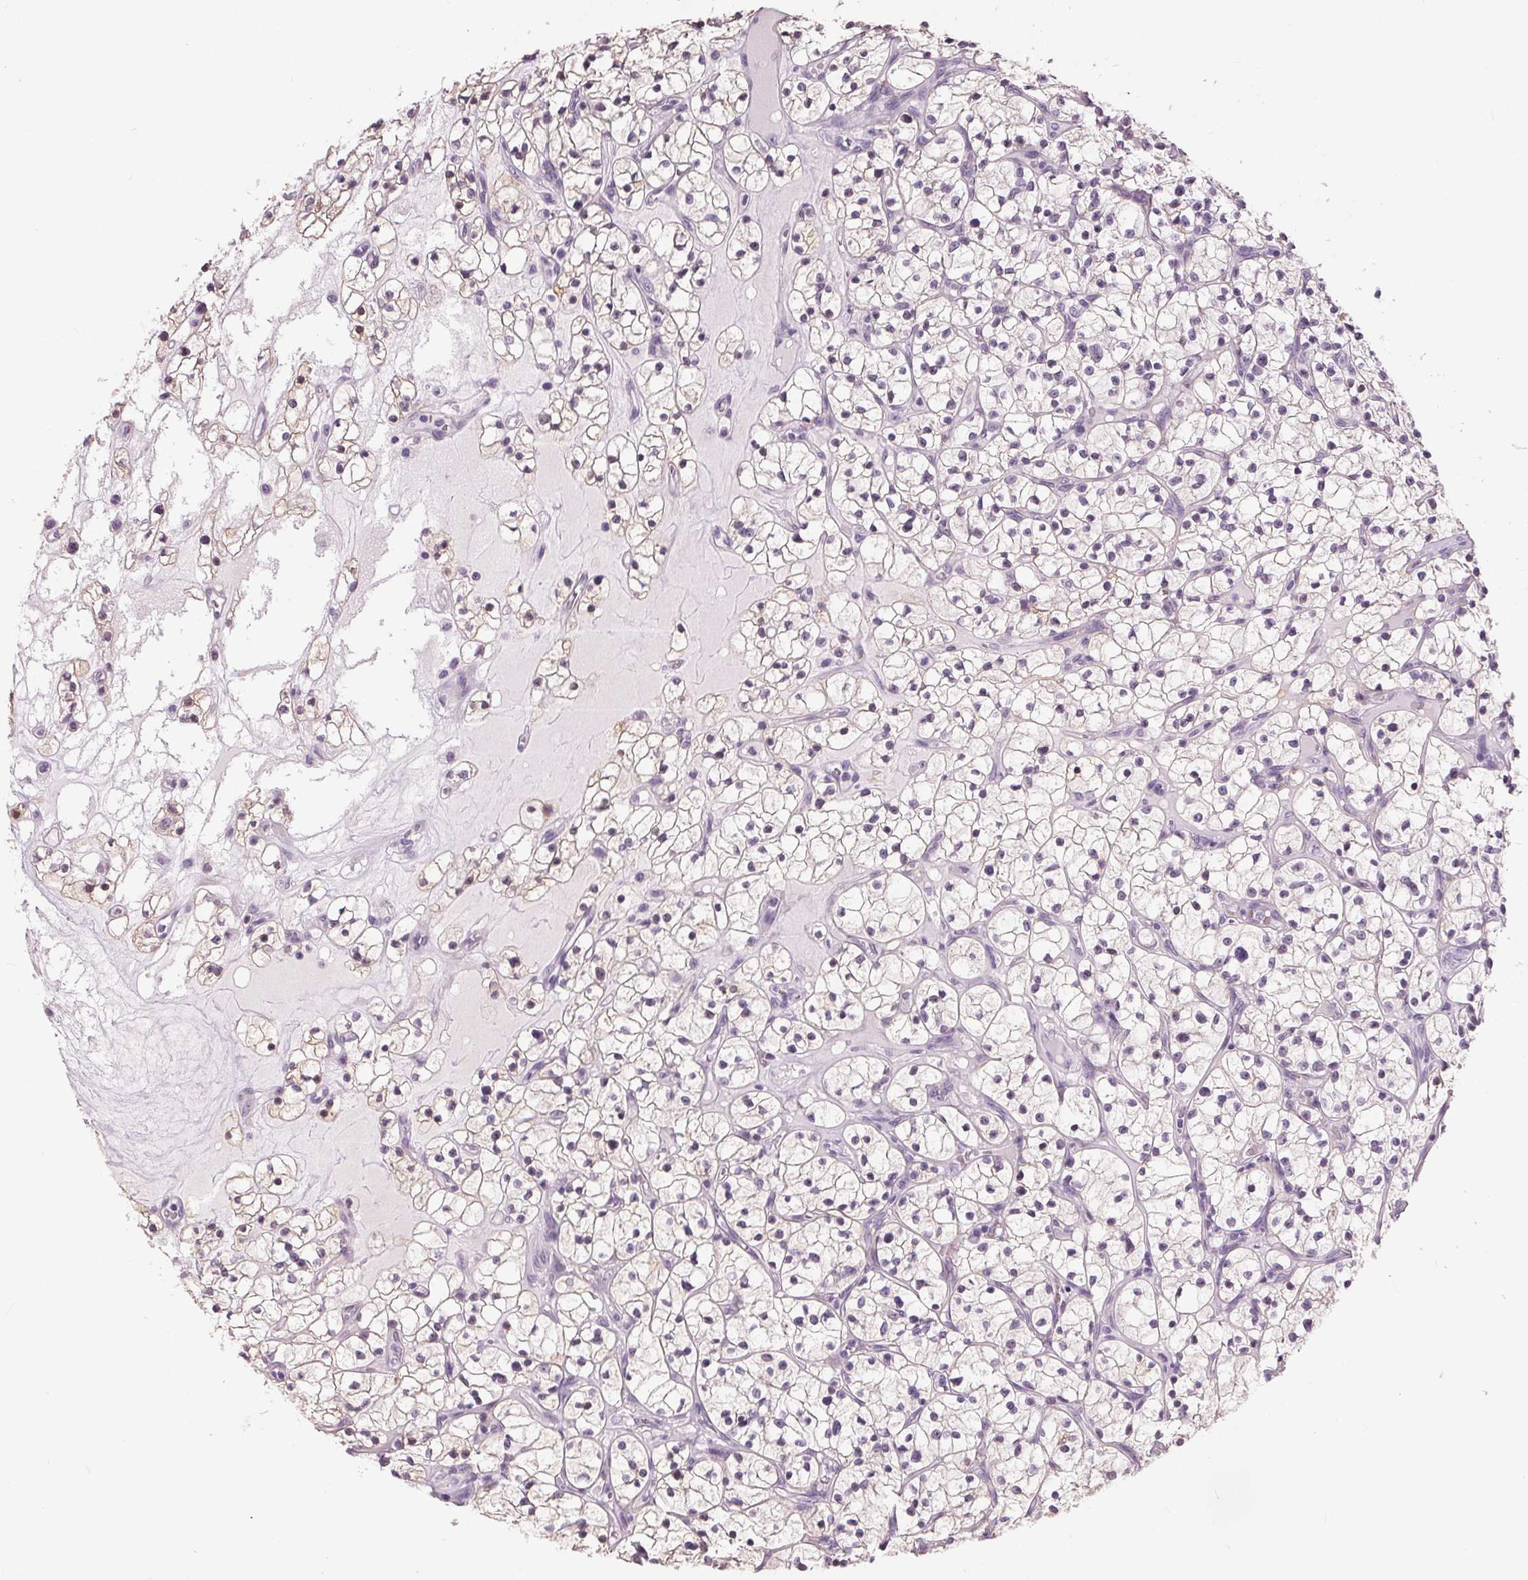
{"staining": {"intensity": "negative", "quantity": "none", "location": "none"}, "tissue": "renal cancer", "cell_type": "Tumor cells", "image_type": "cancer", "snomed": [{"axis": "morphology", "description": "Adenocarcinoma, NOS"}, {"axis": "topography", "description": "Kidney"}], "caption": "A histopathology image of renal adenocarcinoma stained for a protein displays no brown staining in tumor cells.", "gene": "MISP", "patient": {"sex": "female", "age": 64}}